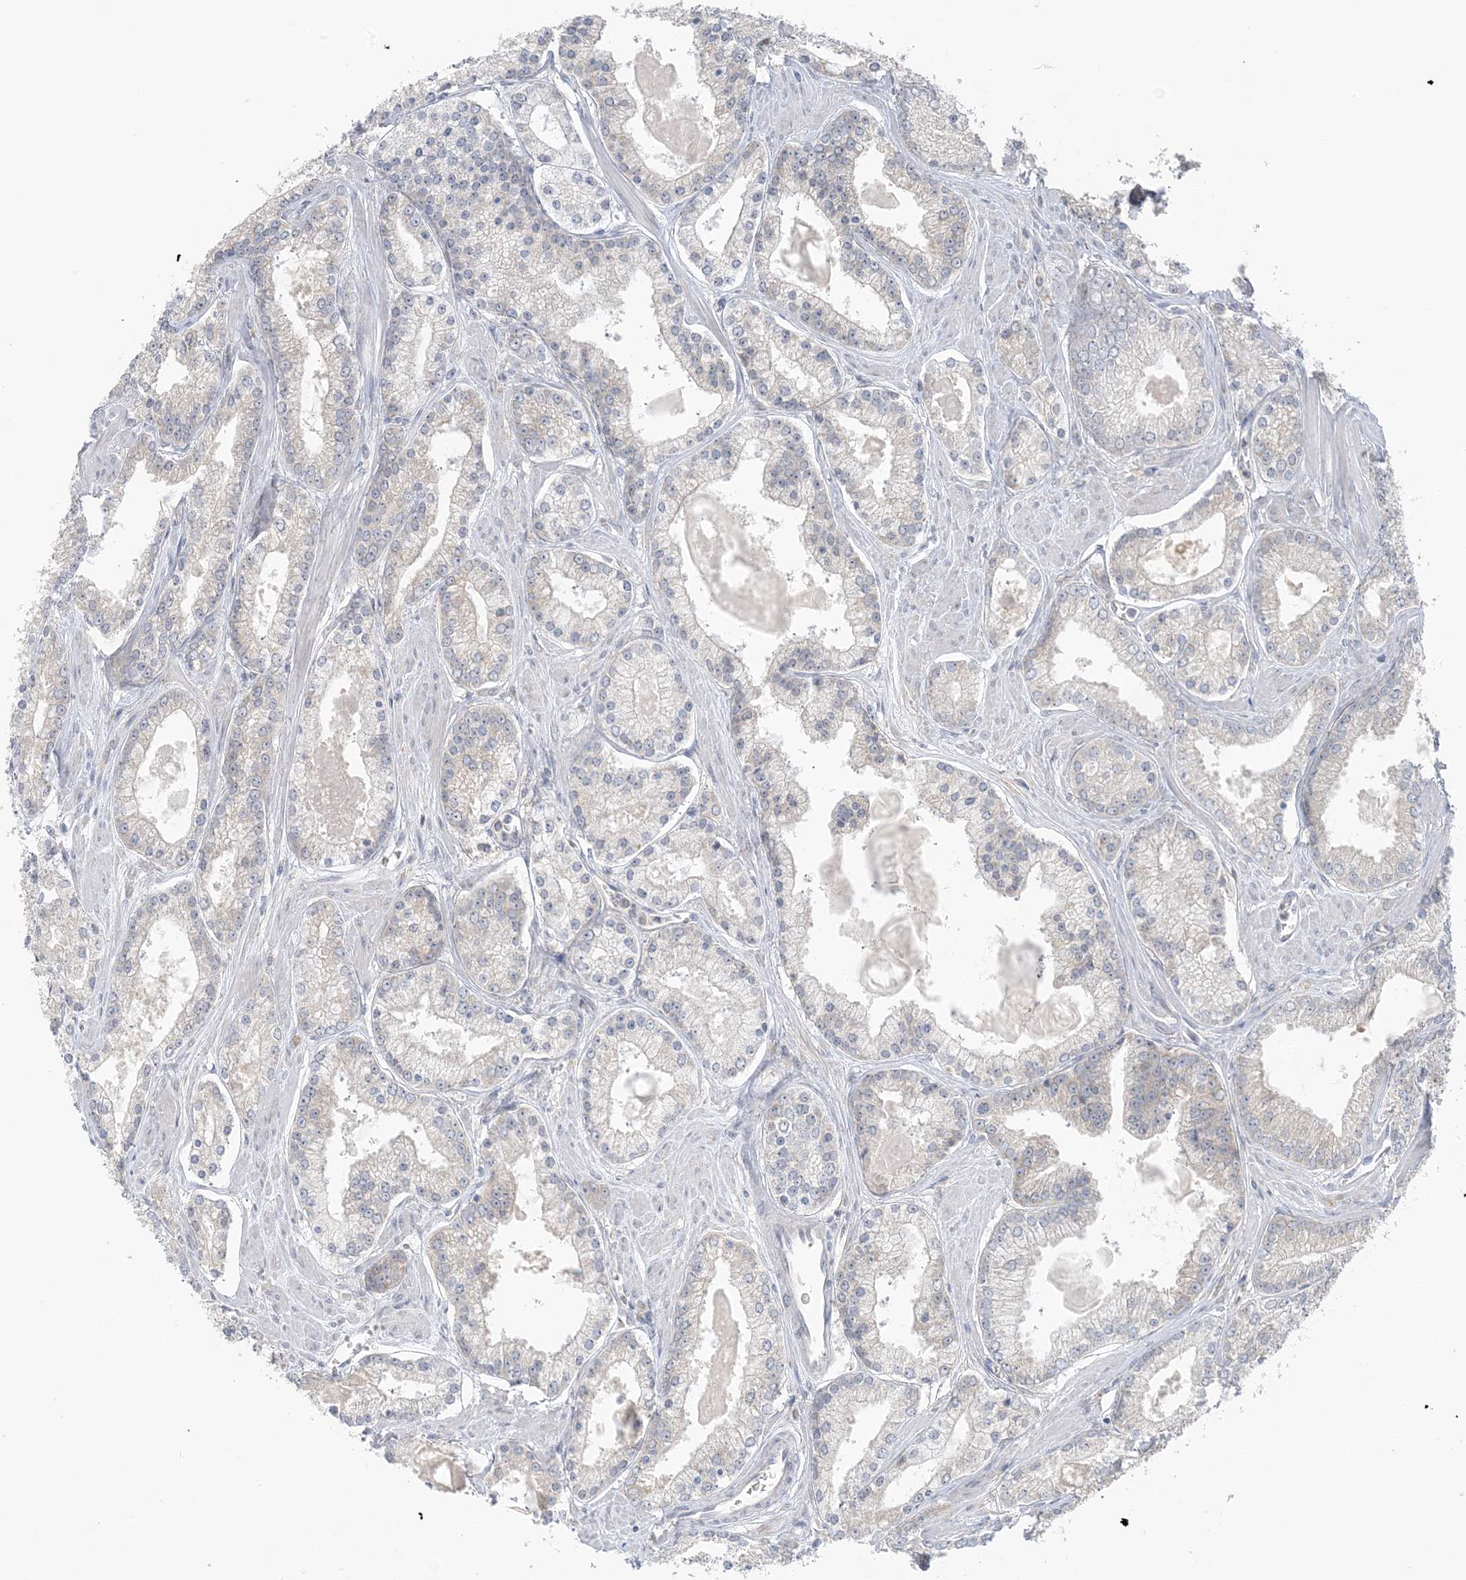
{"staining": {"intensity": "negative", "quantity": "none", "location": "none"}, "tissue": "prostate cancer", "cell_type": "Tumor cells", "image_type": "cancer", "snomed": [{"axis": "morphology", "description": "Adenocarcinoma, Low grade"}, {"axis": "topography", "description": "Prostate"}], "caption": "Human adenocarcinoma (low-grade) (prostate) stained for a protein using IHC reveals no expression in tumor cells.", "gene": "EEFSEC", "patient": {"sex": "male", "age": 54}}